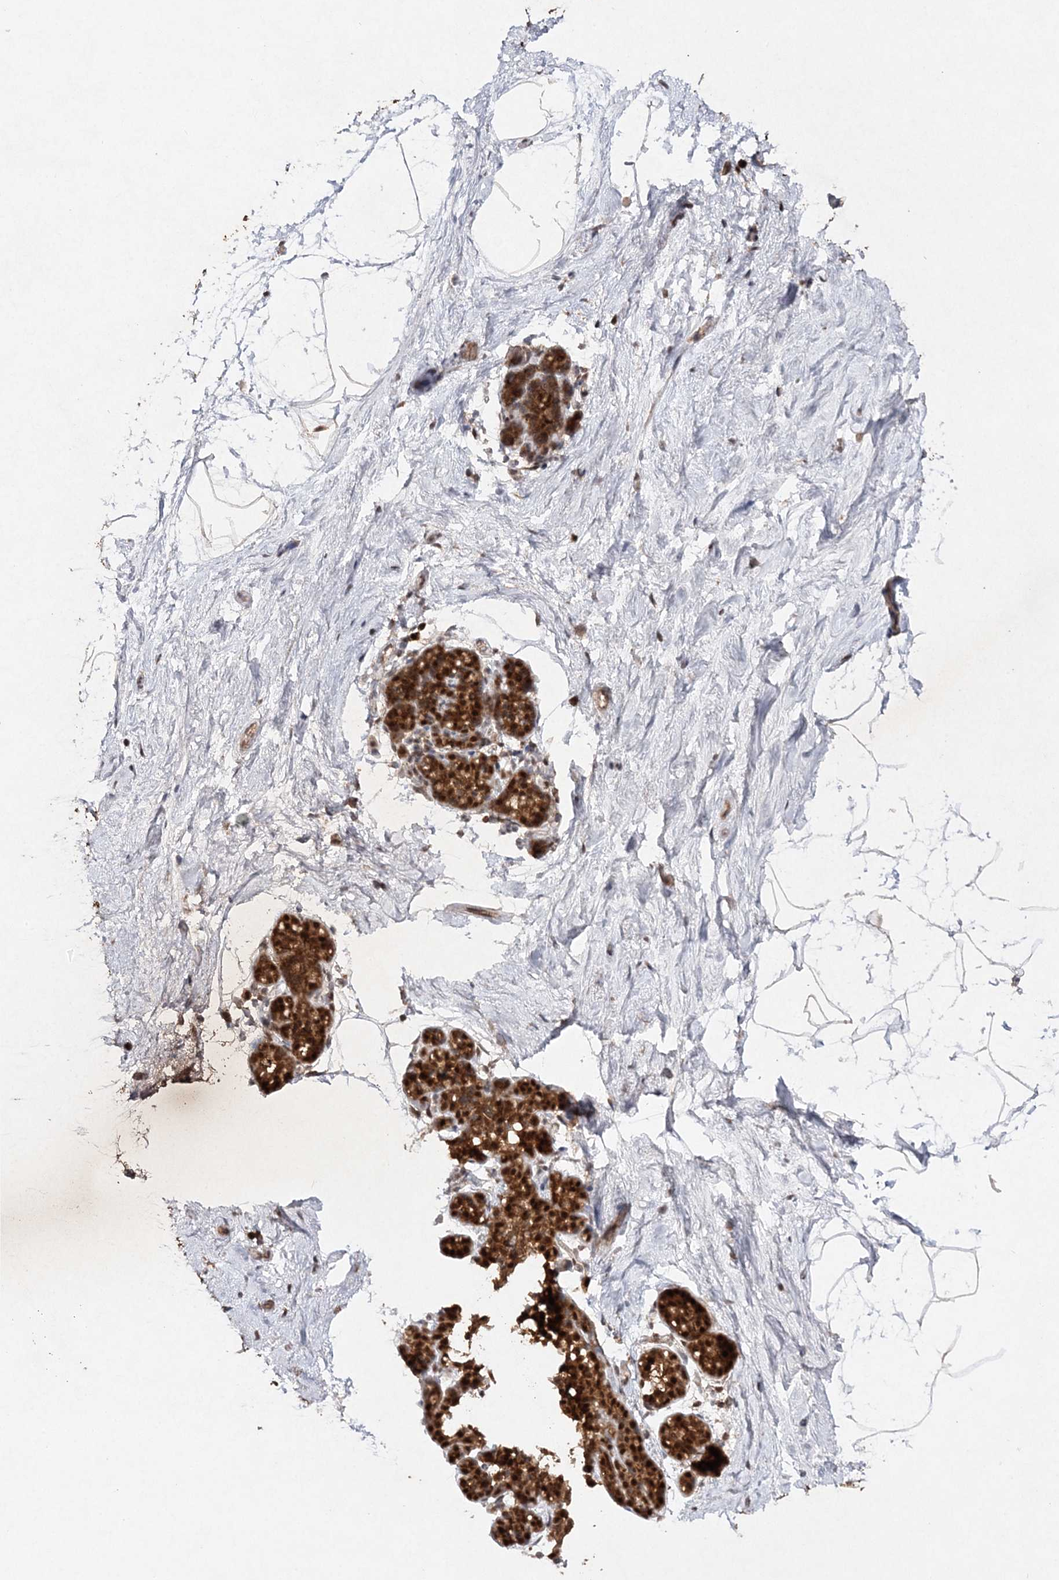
{"staining": {"intensity": "moderate", "quantity": "25%-75%", "location": "nuclear"}, "tissue": "breast", "cell_type": "Adipocytes", "image_type": "normal", "snomed": [{"axis": "morphology", "description": "Normal tissue, NOS"}, {"axis": "topography", "description": "Breast"}], "caption": "Immunohistochemistry of normal human breast displays medium levels of moderate nuclear staining in about 25%-75% of adipocytes.", "gene": "NIF3L1", "patient": {"sex": "female", "age": 62}}